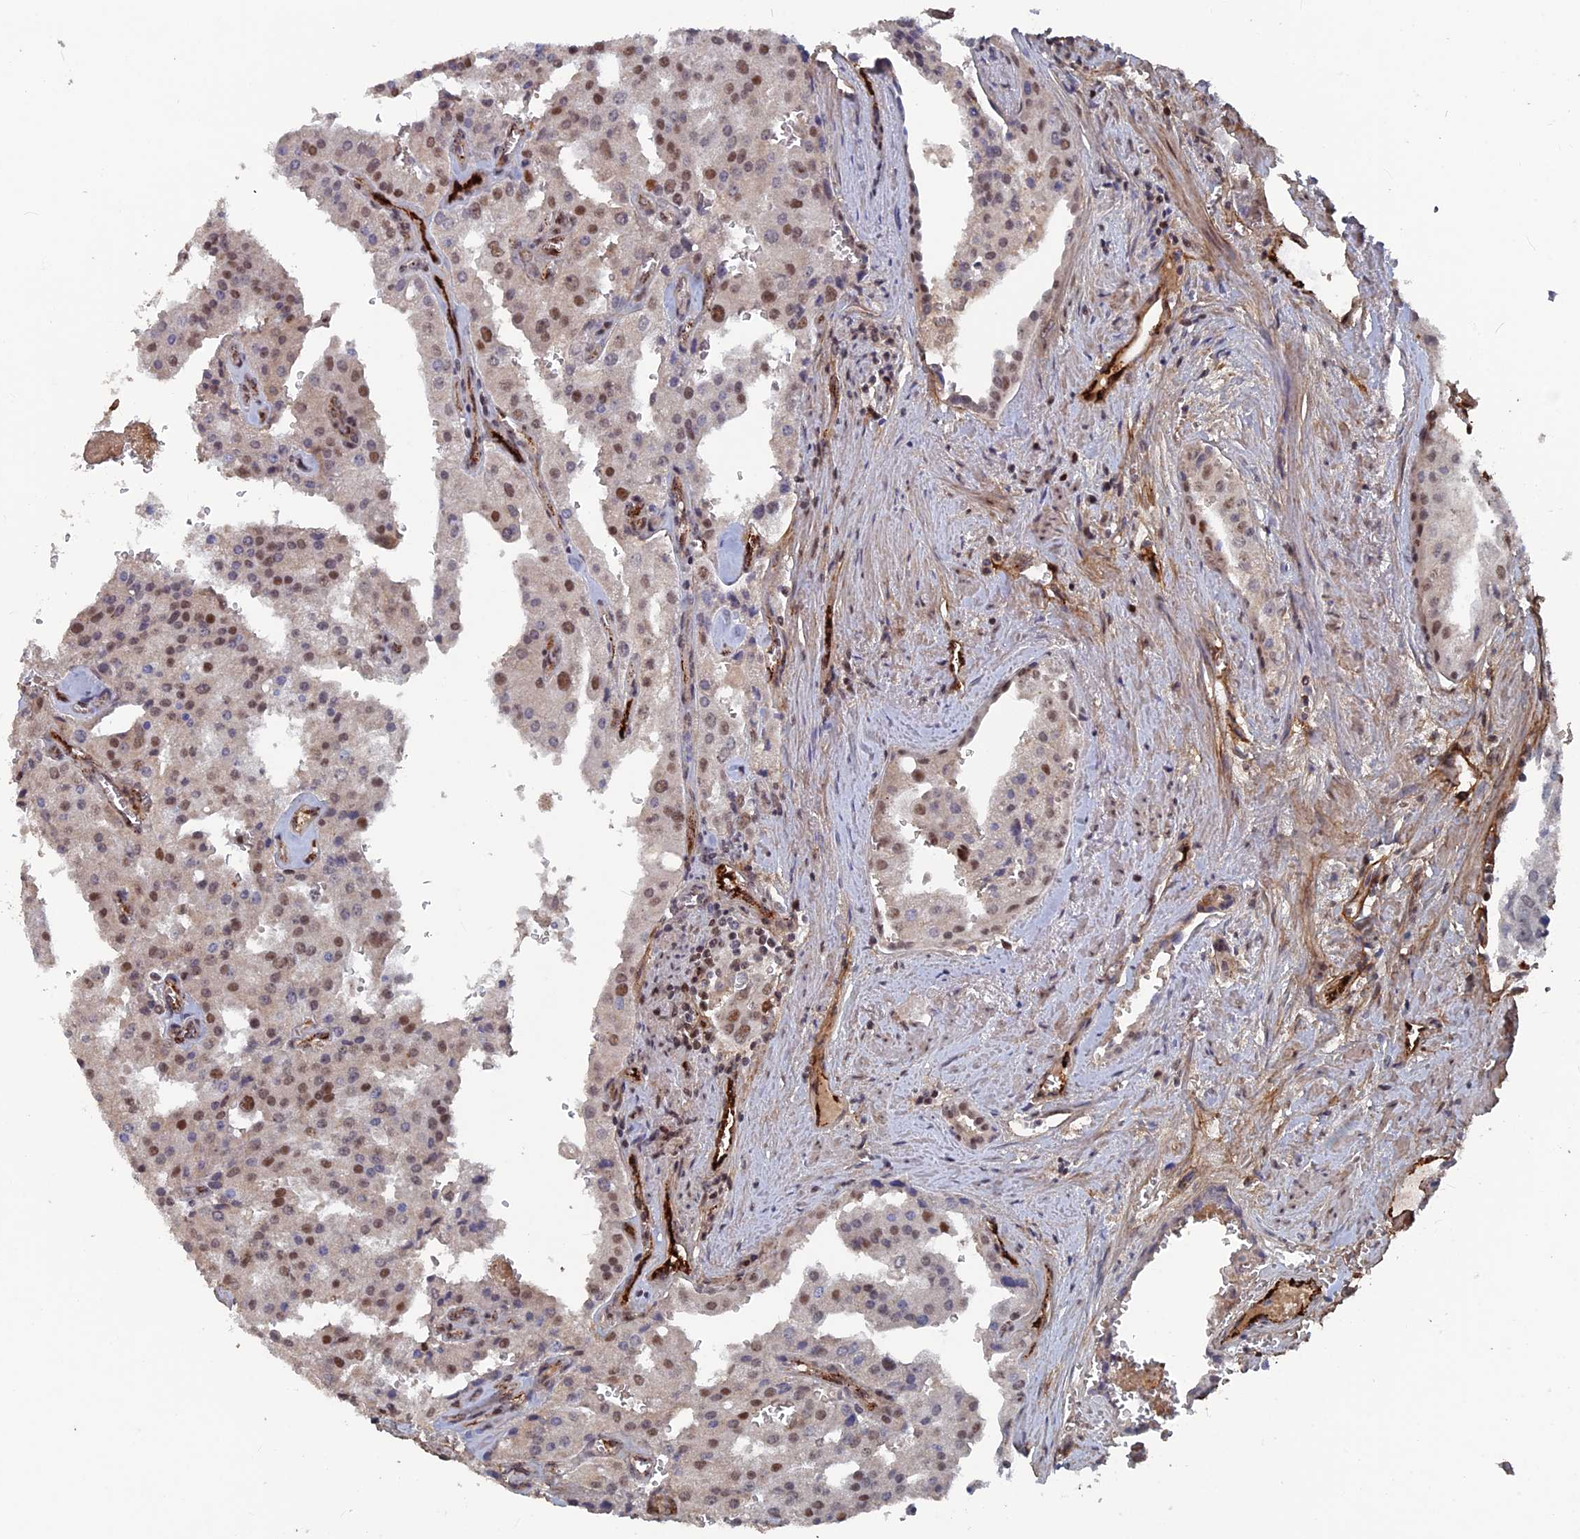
{"staining": {"intensity": "moderate", "quantity": "<25%", "location": "nuclear"}, "tissue": "prostate cancer", "cell_type": "Tumor cells", "image_type": "cancer", "snomed": [{"axis": "morphology", "description": "Adenocarcinoma, High grade"}, {"axis": "topography", "description": "Prostate"}], "caption": "Immunohistochemistry (DAB (3,3'-diaminobenzidine)) staining of prostate cancer (high-grade adenocarcinoma) displays moderate nuclear protein expression in approximately <25% of tumor cells. (brown staining indicates protein expression, while blue staining denotes nuclei).", "gene": "SH3D21", "patient": {"sex": "male", "age": 68}}